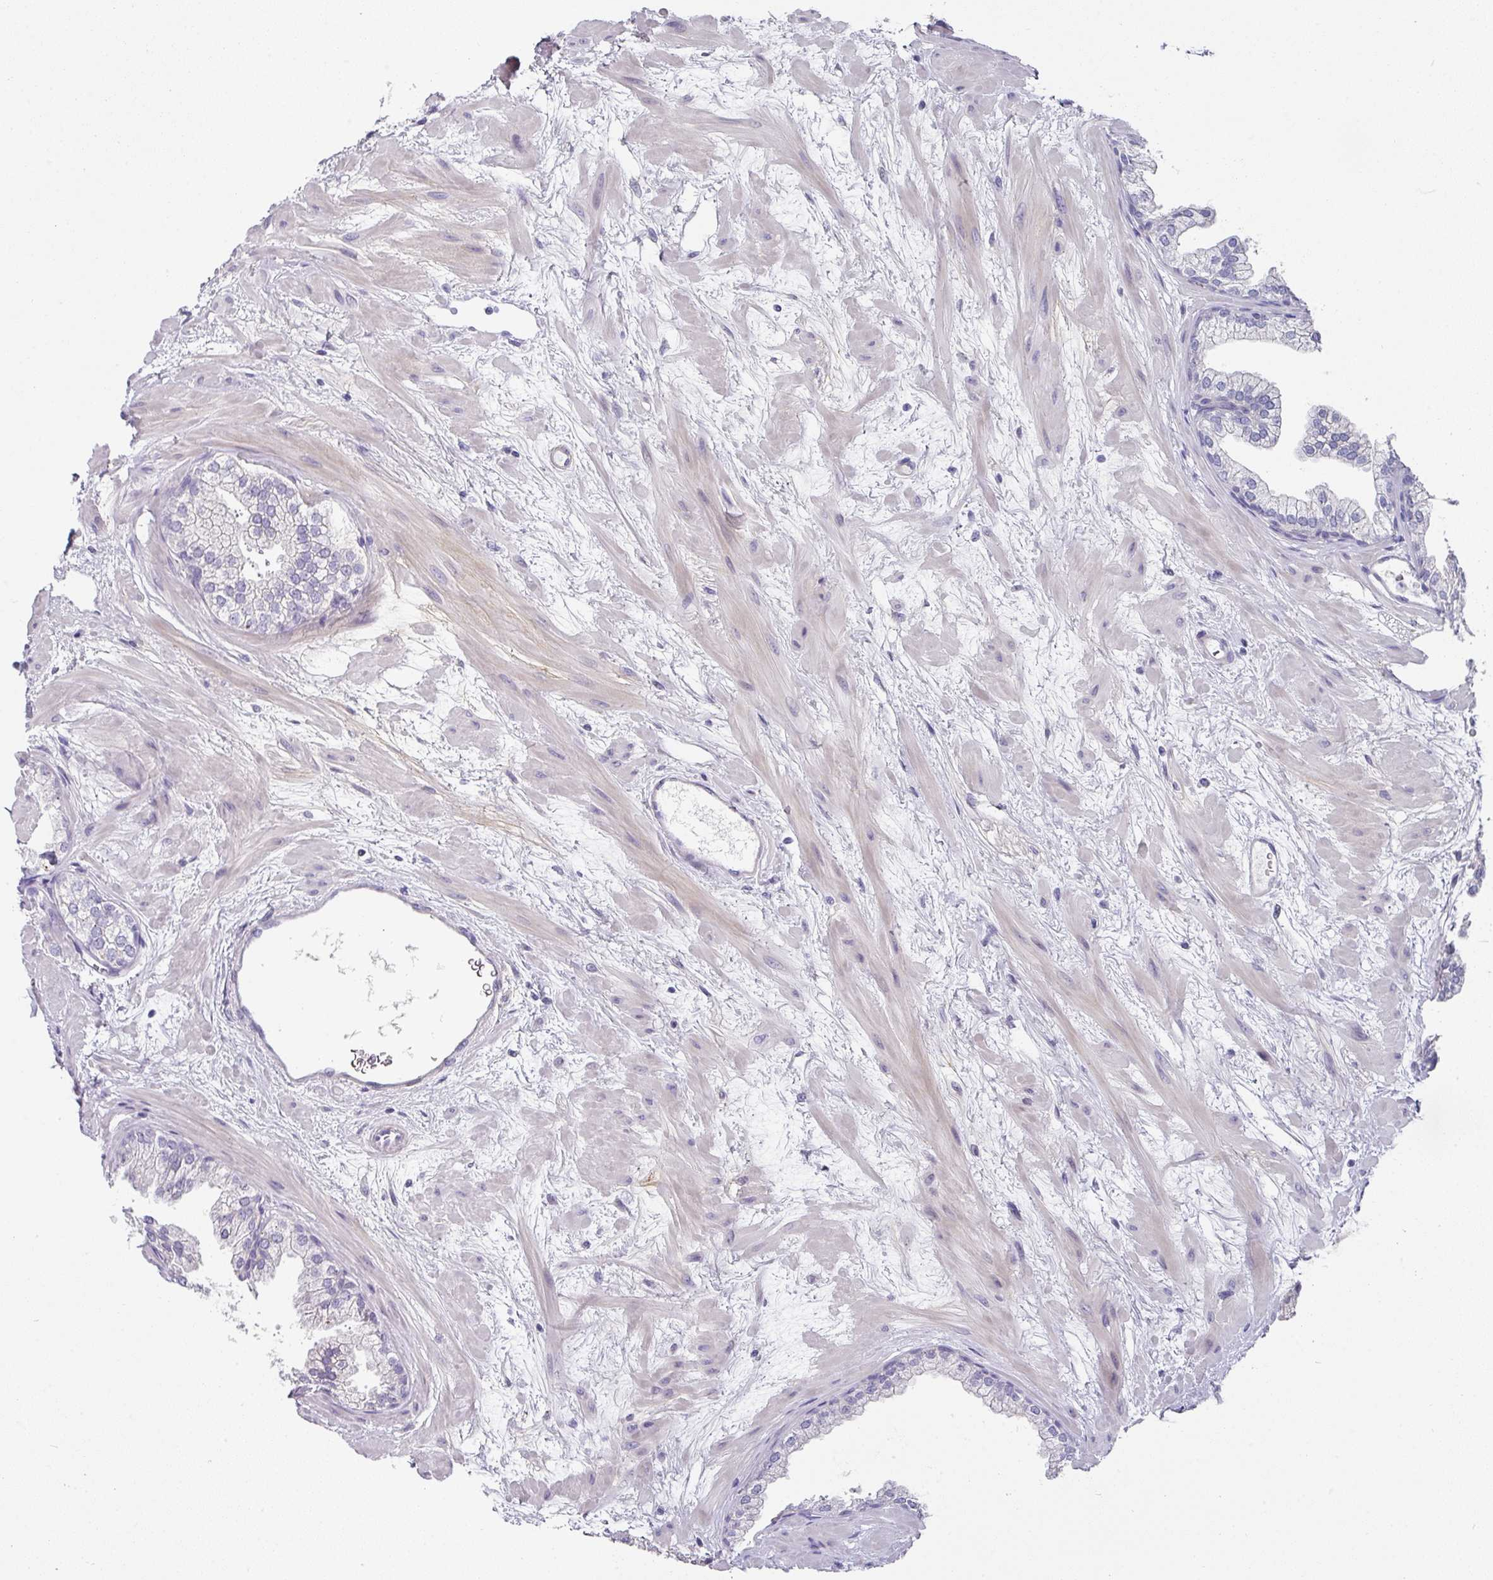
{"staining": {"intensity": "negative", "quantity": "none", "location": "none"}, "tissue": "prostate", "cell_type": "Glandular cells", "image_type": "normal", "snomed": [{"axis": "morphology", "description": "Normal tissue, NOS"}, {"axis": "topography", "description": "Prostate"}], "caption": "Immunohistochemistry of benign human prostate displays no positivity in glandular cells. (DAB immunohistochemistry, high magnification).", "gene": "ANKRD29", "patient": {"sex": "male", "age": 37}}